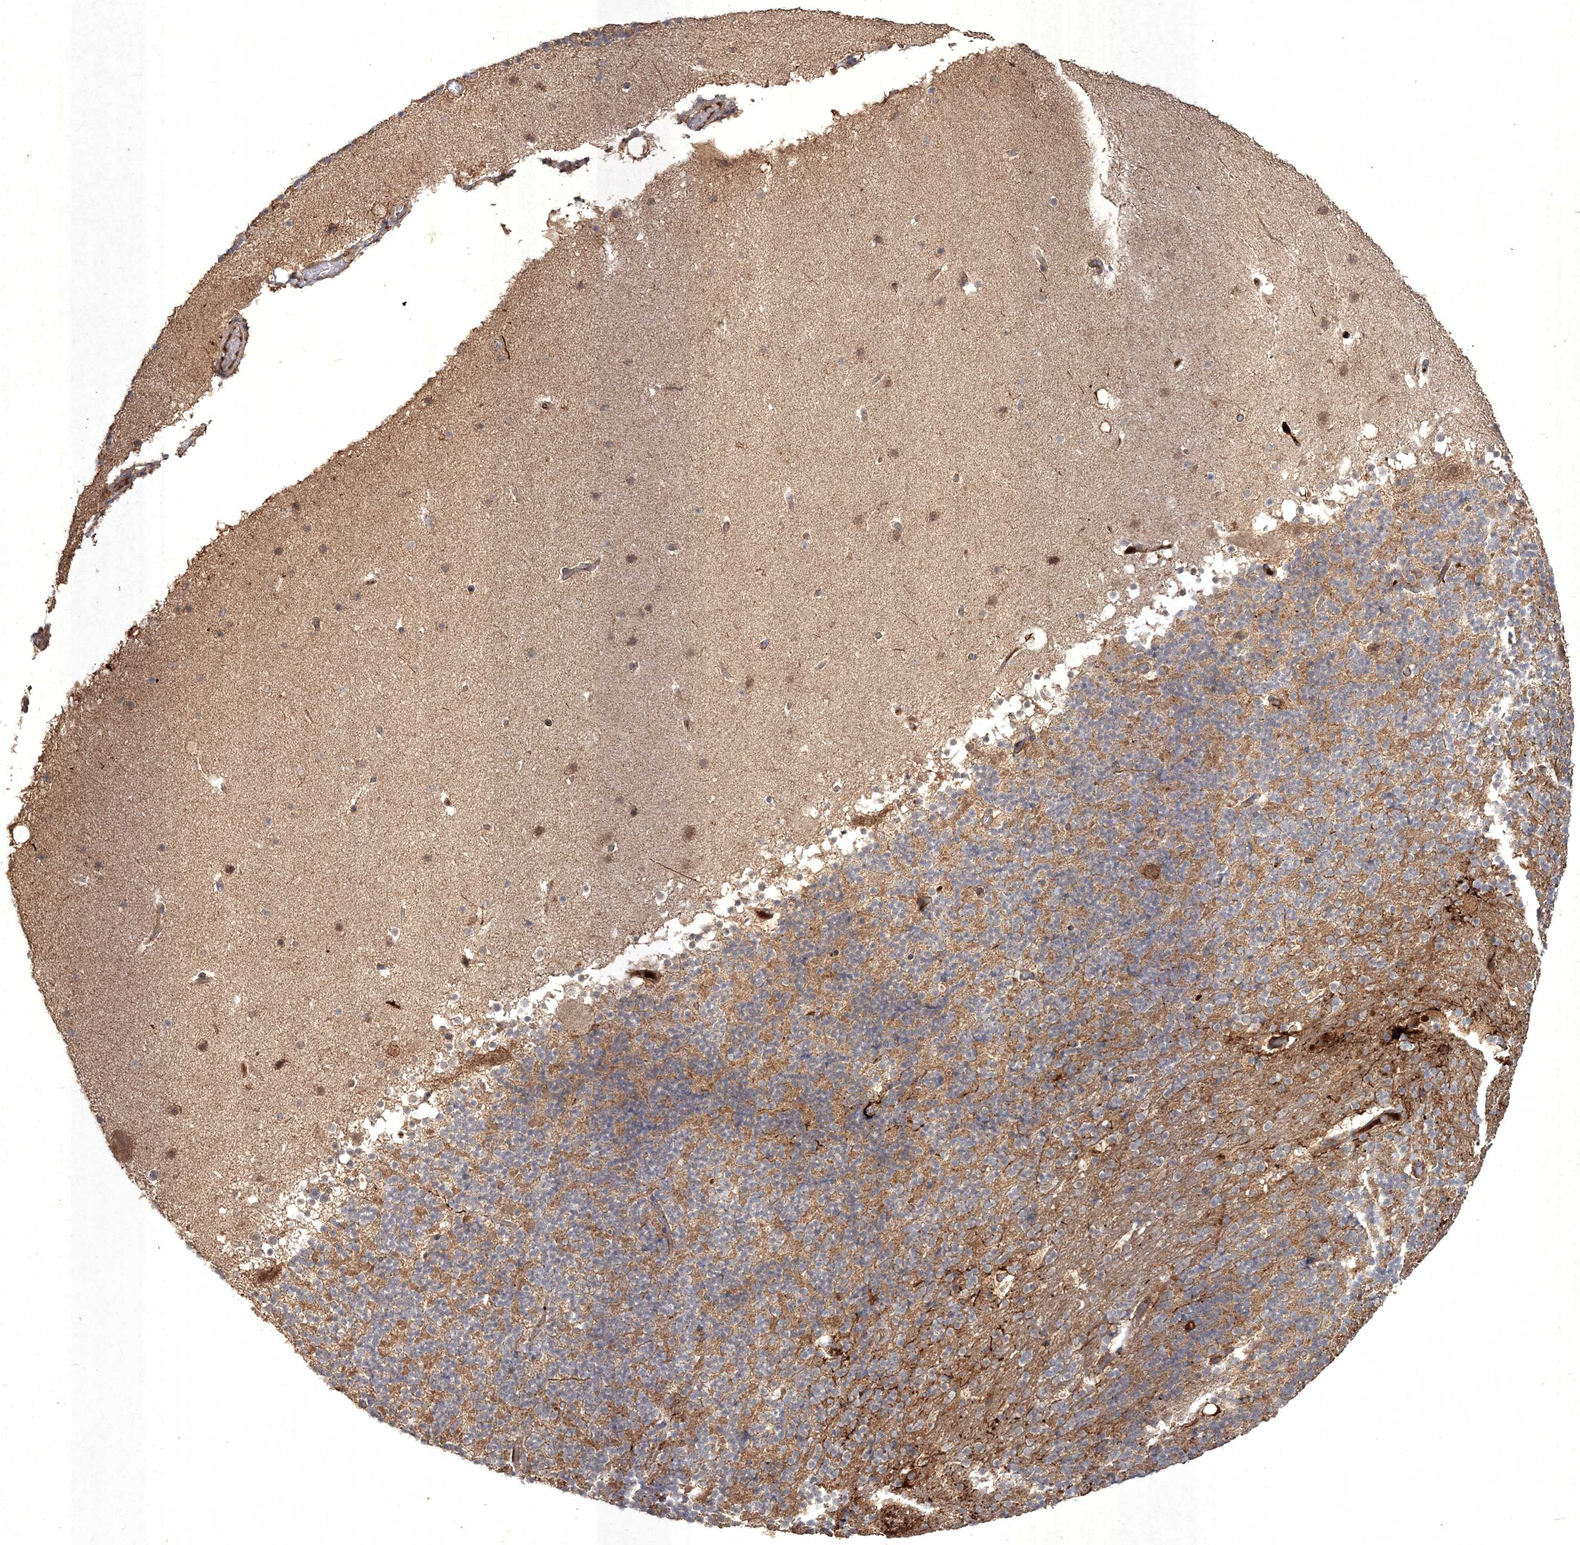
{"staining": {"intensity": "moderate", "quantity": "25%-75%", "location": "cytoplasmic/membranous"}, "tissue": "cerebellum", "cell_type": "Cells in granular layer", "image_type": "normal", "snomed": [{"axis": "morphology", "description": "Normal tissue, NOS"}, {"axis": "topography", "description": "Cerebellum"}], "caption": "High-magnification brightfield microscopy of benign cerebellum stained with DAB (3,3'-diaminobenzidine) (brown) and counterstained with hematoxylin (blue). cells in granular layer exhibit moderate cytoplasmic/membranous expression is seen in about25%-75% of cells.", "gene": "SPRY1", "patient": {"sex": "male", "age": 57}}